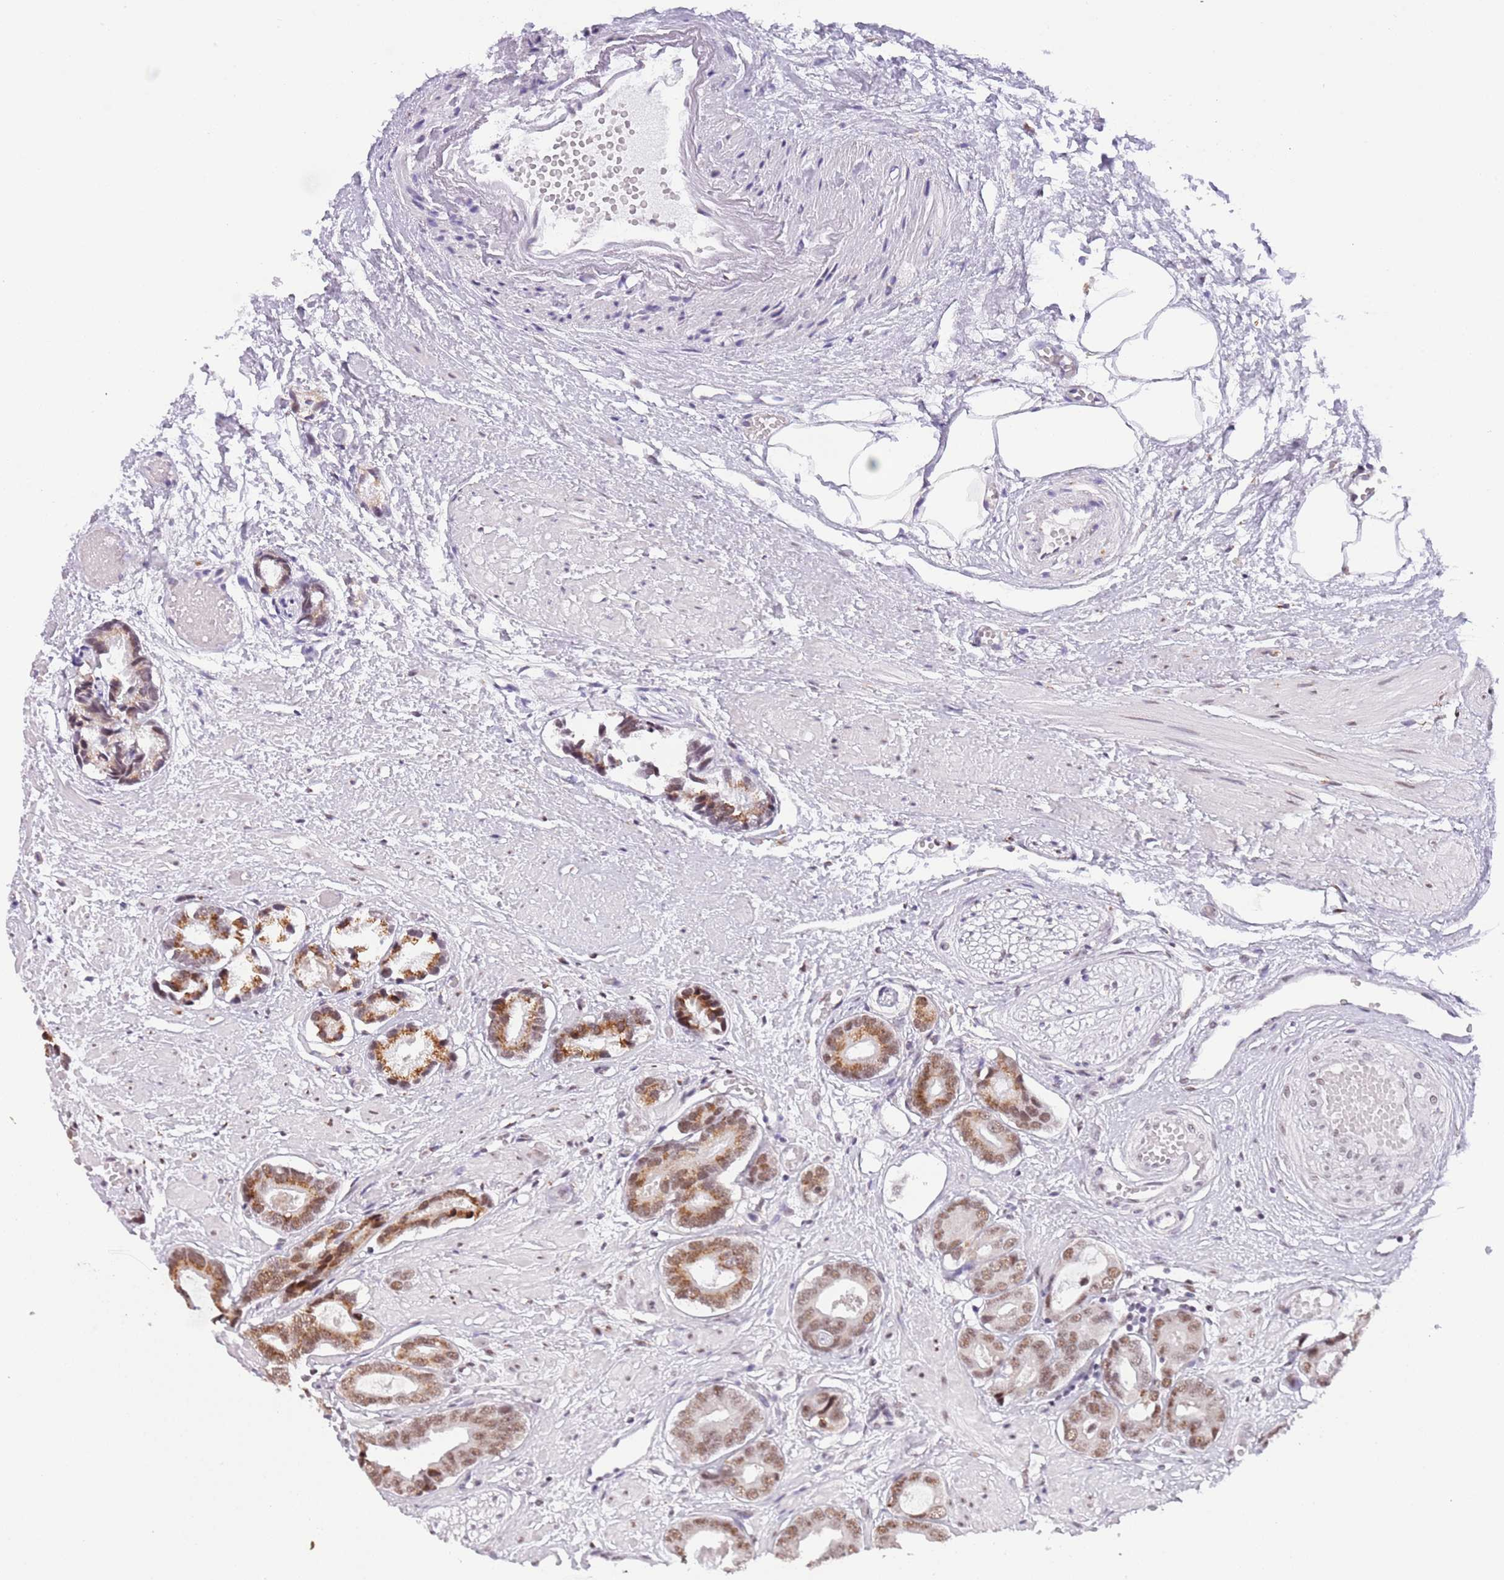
{"staining": {"intensity": "moderate", "quantity": ">75%", "location": "cytoplasmic/membranous,nuclear"}, "tissue": "prostate cancer", "cell_type": "Tumor cells", "image_type": "cancer", "snomed": [{"axis": "morphology", "description": "Adenocarcinoma, Low grade"}, {"axis": "topography", "description": "Prostate"}], "caption": "An IHC histopathology image of neoplastic tissue is shown. Protein staining in brown shows moderate cytoplasmic/membranous and nuclear positivity in prostate cancer within tumor cells.", "gene": "SF3A2", "patient": {"sex": "male", "age": 64}}